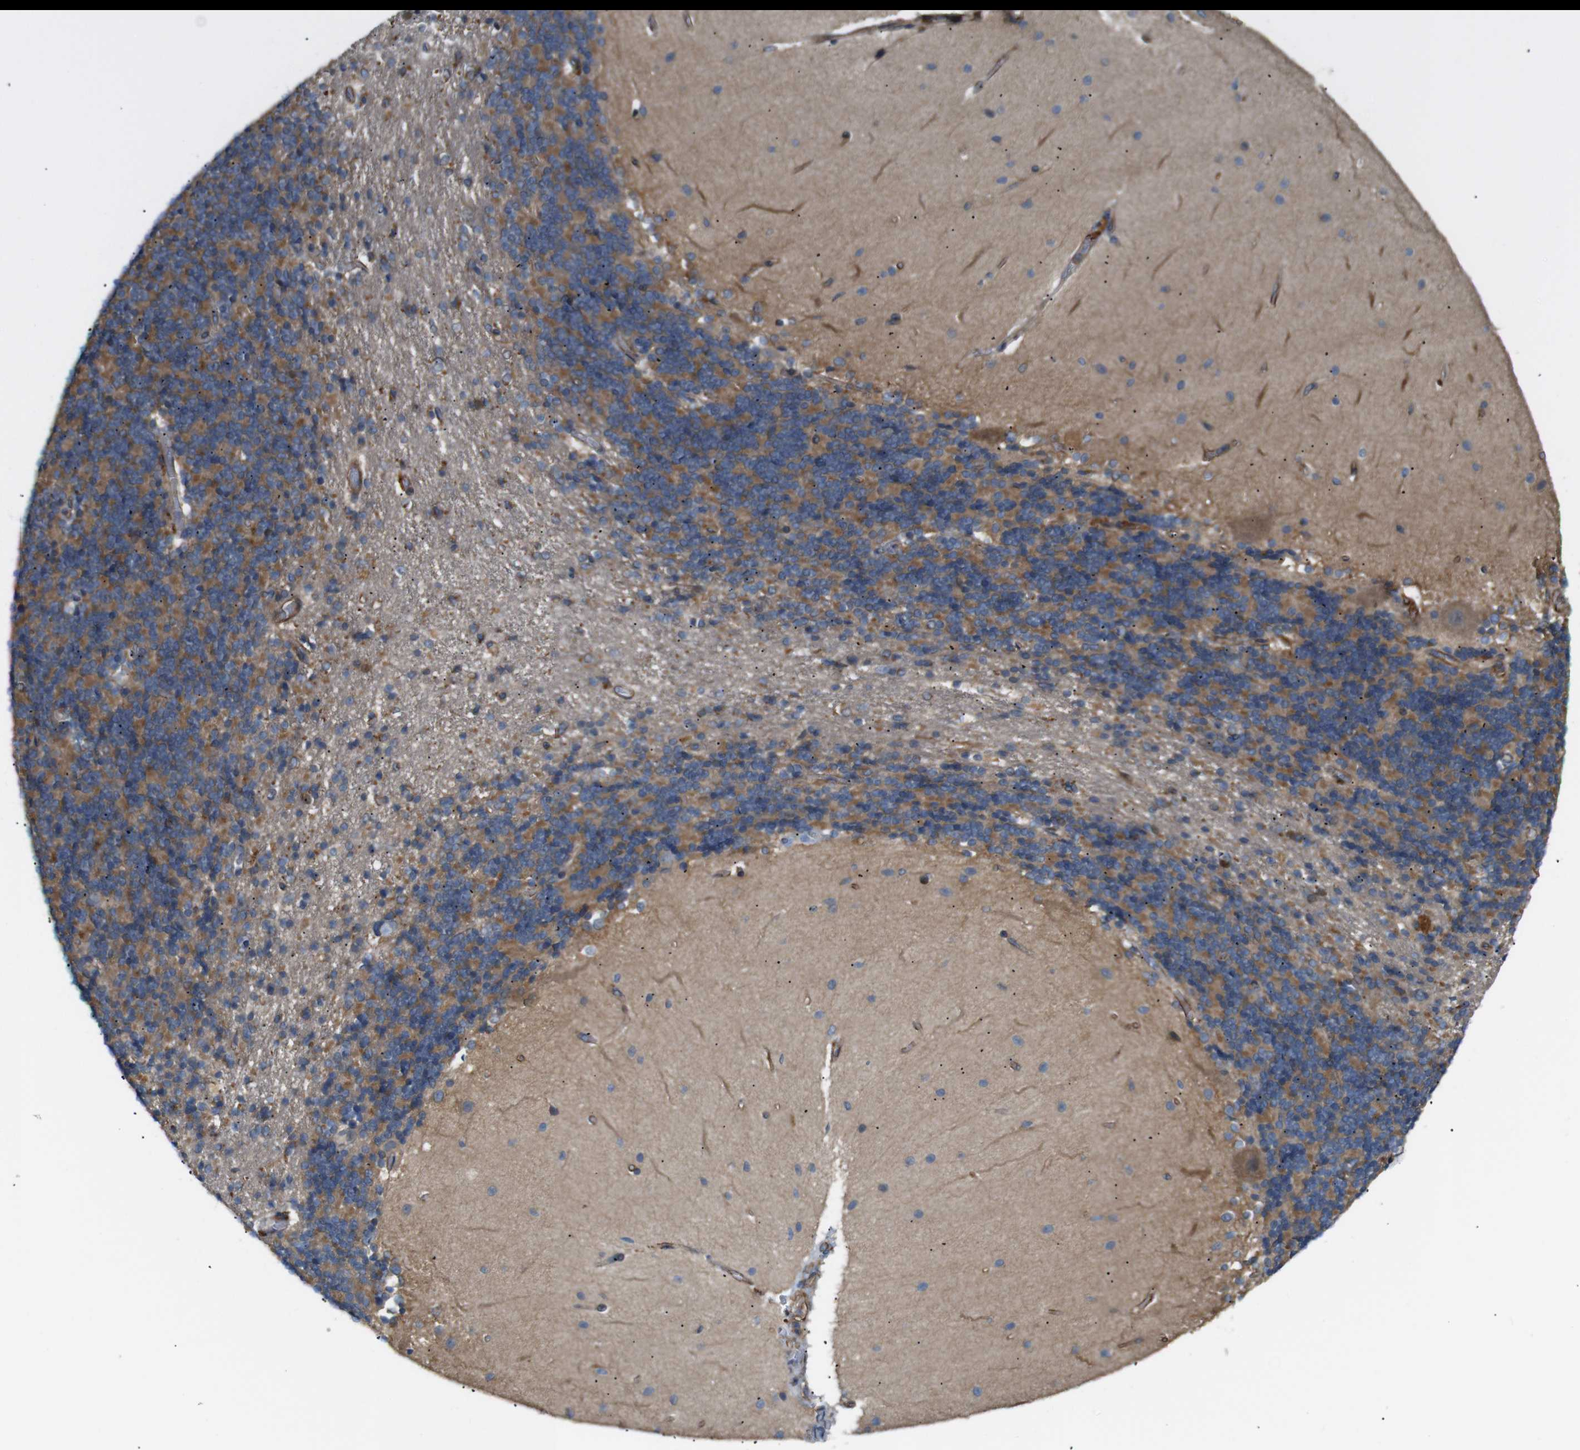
{"staining": {"intensity": "moderate", "quantity": "25%-75%", "location": "cytoplasmic/membranous"}, "tissue": "cerebellum", "cell_type": "Cells in granular layer", "image_type": "normal", "snomed": [{"axis": "morphology", "description": "Normal tissue, NOS"}, {"axis": "topography", "description": "Cerebellum"}], "caption": "IHC (DAB) staining of normal human cerebellum displays moderate cytoplasmic/membranous protein expression in approximately 25%-75% of cells in granular layer.", "gene": "RPTOR", "patient": {"sex": "female", "age": 54}}